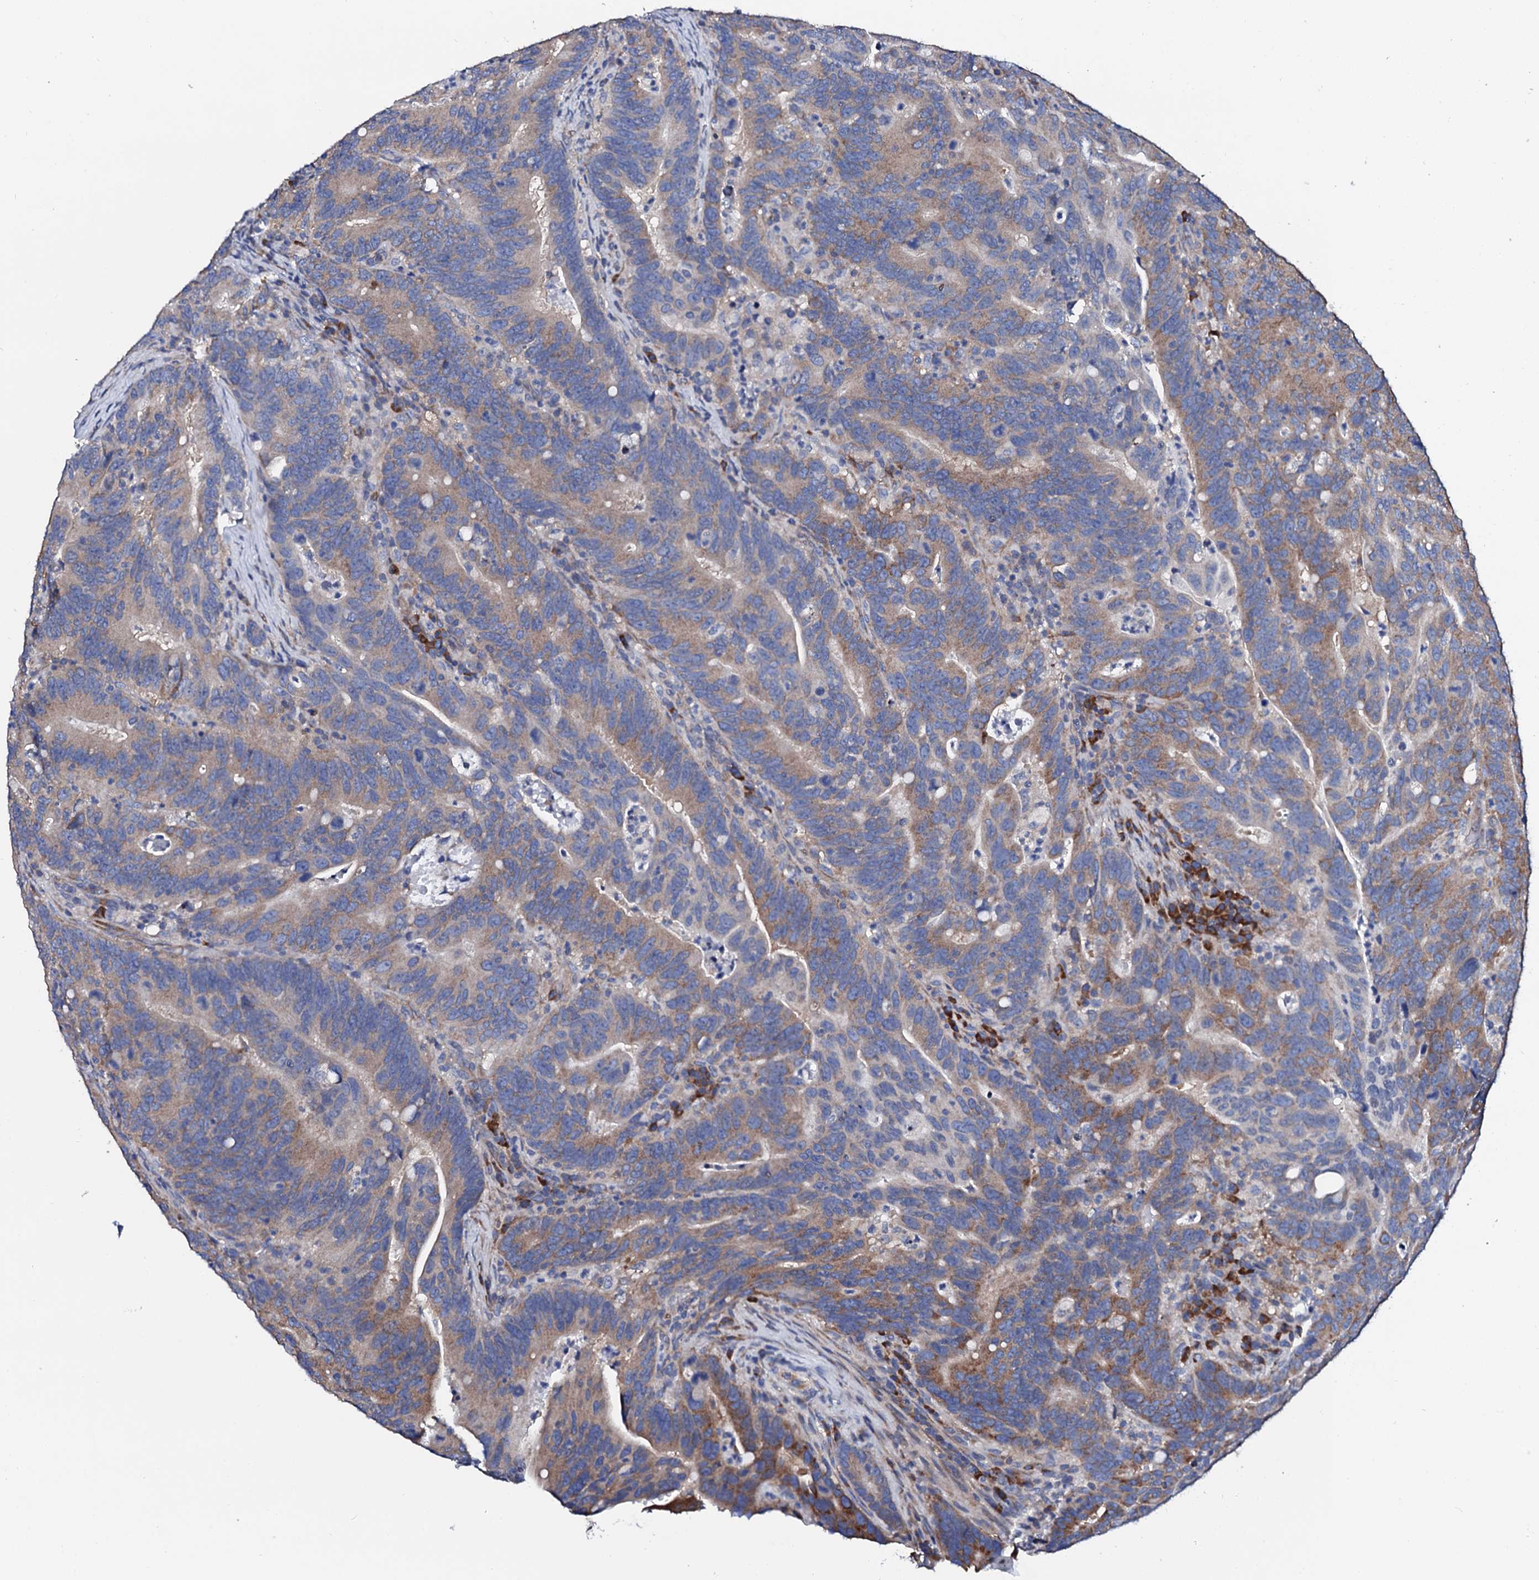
{"staining": {"intensity": "moderate", "quantity": ">75%", "location": "cytoplasmic/membranous"}, "tissue": "colorectal cancer", "cell_type": "Tumor cells", "image_type": "cancer", "snomed": [{"axis": "morphology", "description": "Adenocarcinoma, NOS"}, {"axis": "topography", "description": "Colon"}], "caption": "A brown stain labels moderate cytoplasmic/membranous positivity of a protein in human colorectal cancer tumor cells.", "gene": "NUP58", "patient": {"sex": "female", "age": 66}}